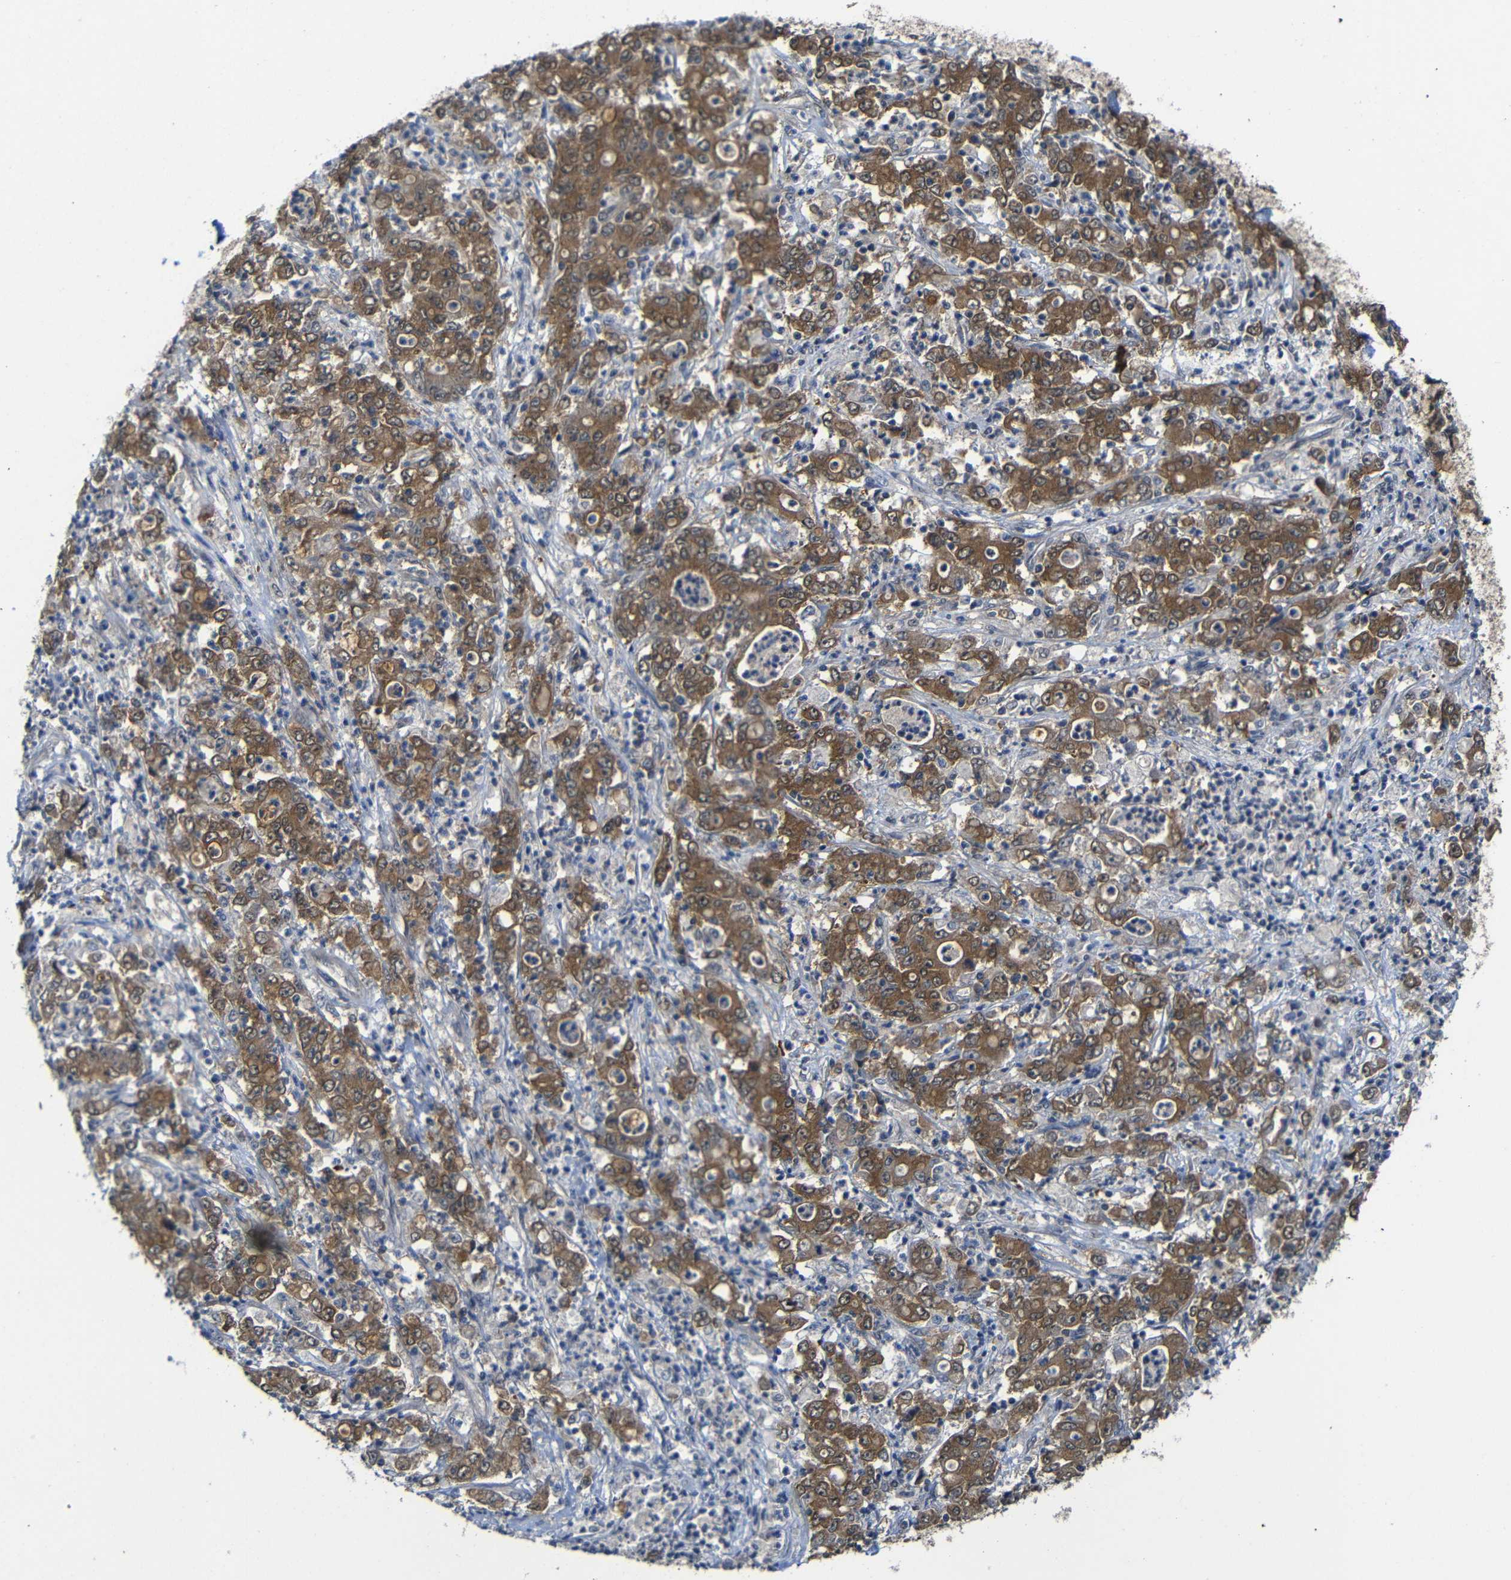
{"staining": {"intensity": "moderate", "quantity": ">75%", "location": "cytoplasmic/membranous"}, "tissue": "stomach cancer", "cell_type": "Tumor cells", "image_type": "cancer", "snomed": [{"axis": "morphology", "description": "Adenocarcinoma, NOS"}, {"axis": "topography", "description": "Stomach, lower"}], "caption": "This histopathology image reveals immunohistochemistry (IHC) staining of human stomach cancer (adenocarcinoma), with medium moderate cytoplasmic/membranous positivity in approximately >75% of tumor cells.", "gene": "ATG12", "patient": {"sex": "female", "age": 71}}